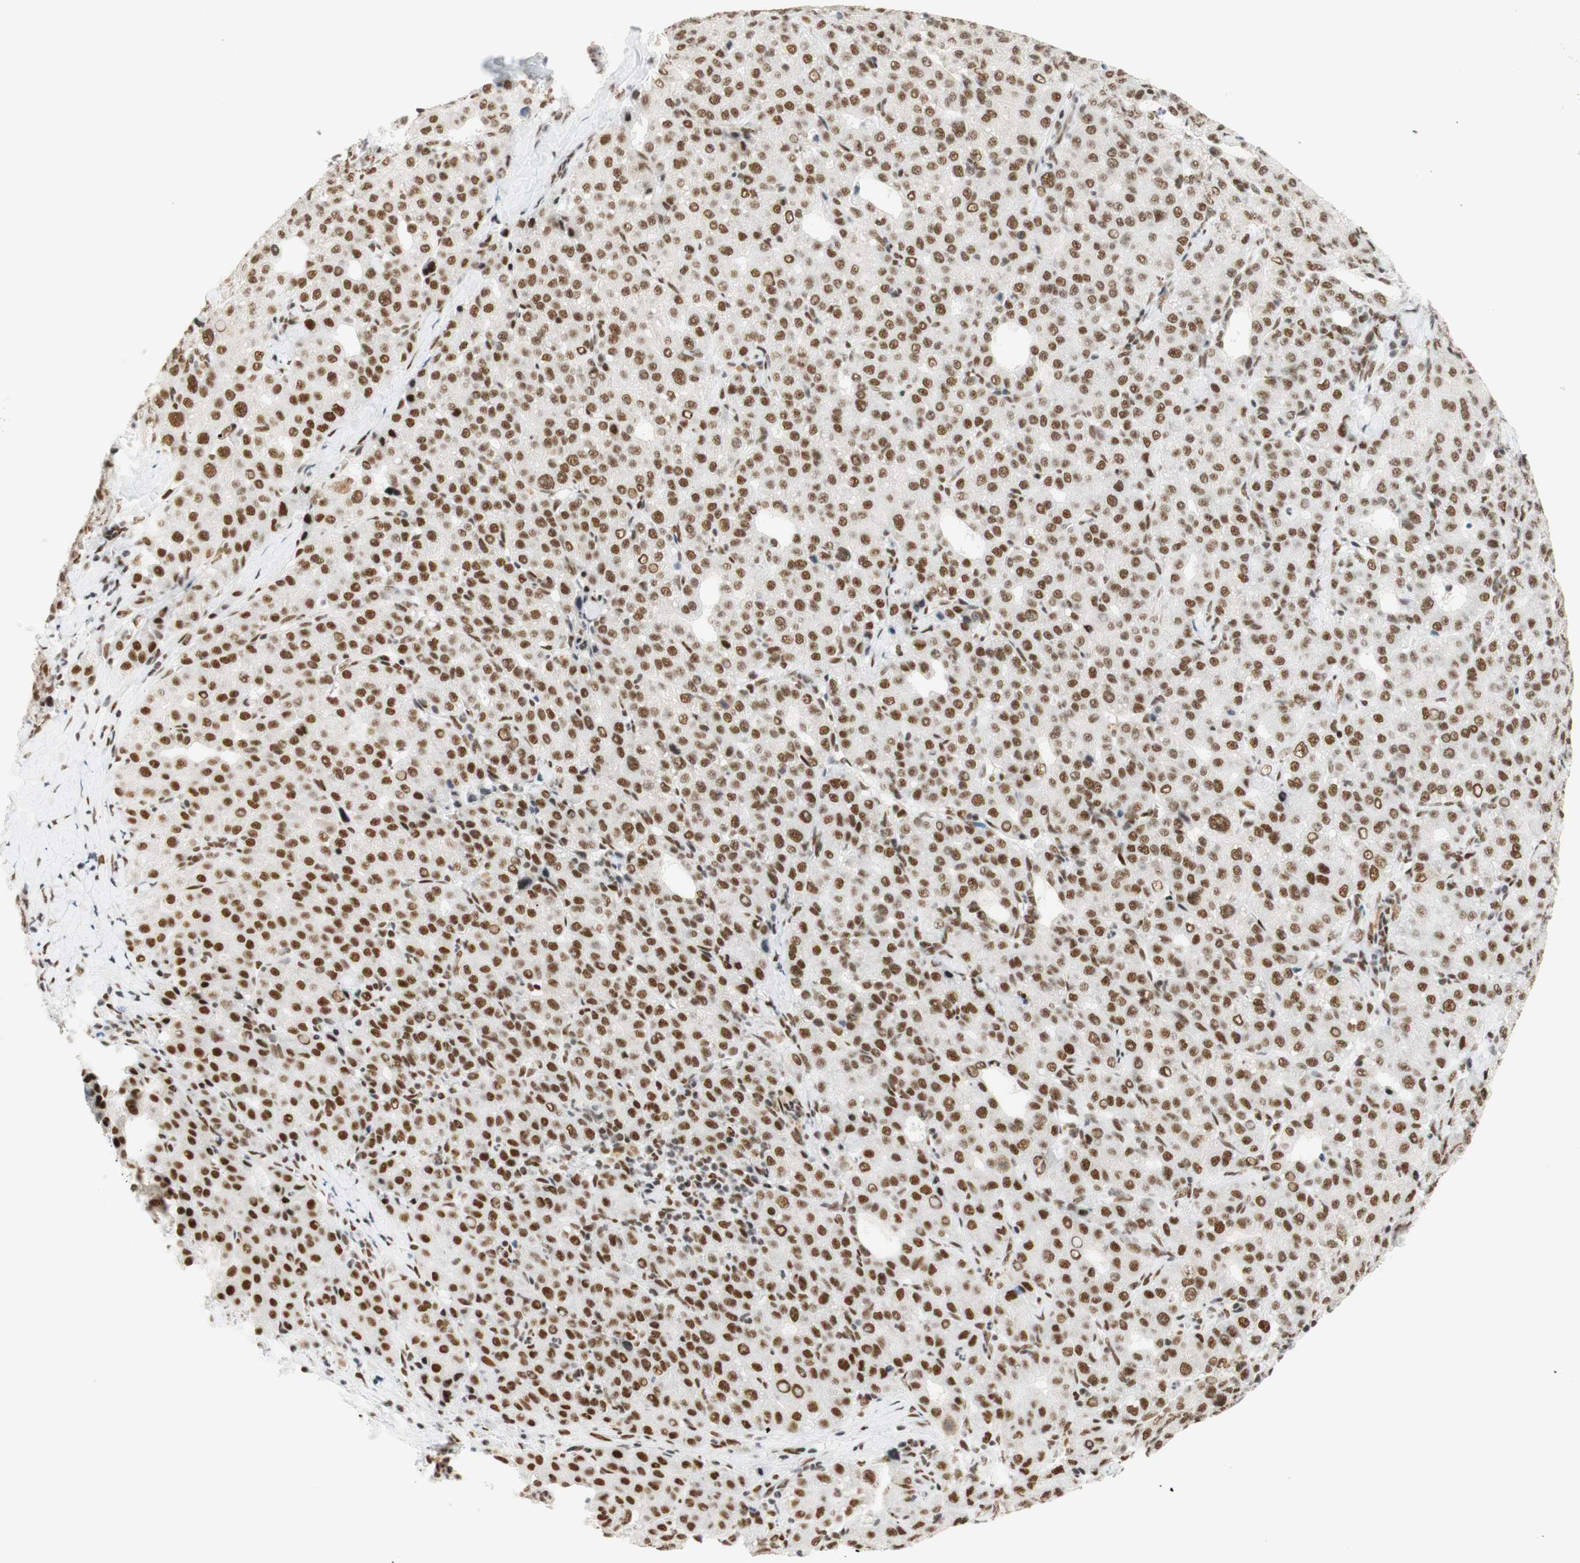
{"staining": {"intensity": "moderate", "quantity": ">75%", "location": "nuclear"}, "tissue": "liver cancer", "cell_type": "Tumor cells", "image_type": "cancer", "snomed": [{"axis": "morphology", "description": "Carcinoma, Hepatocellular, NOS"}, {"axis": "topography", "description": "Liver"}], "caption": "Hepatocellular carcinoma (liver) stained for a protein (brown) shows moderate nuclear positive expression in about >75% of tumor cells.", "gene": "RNF20", "patient": {"sex": "male", "age": 65}}